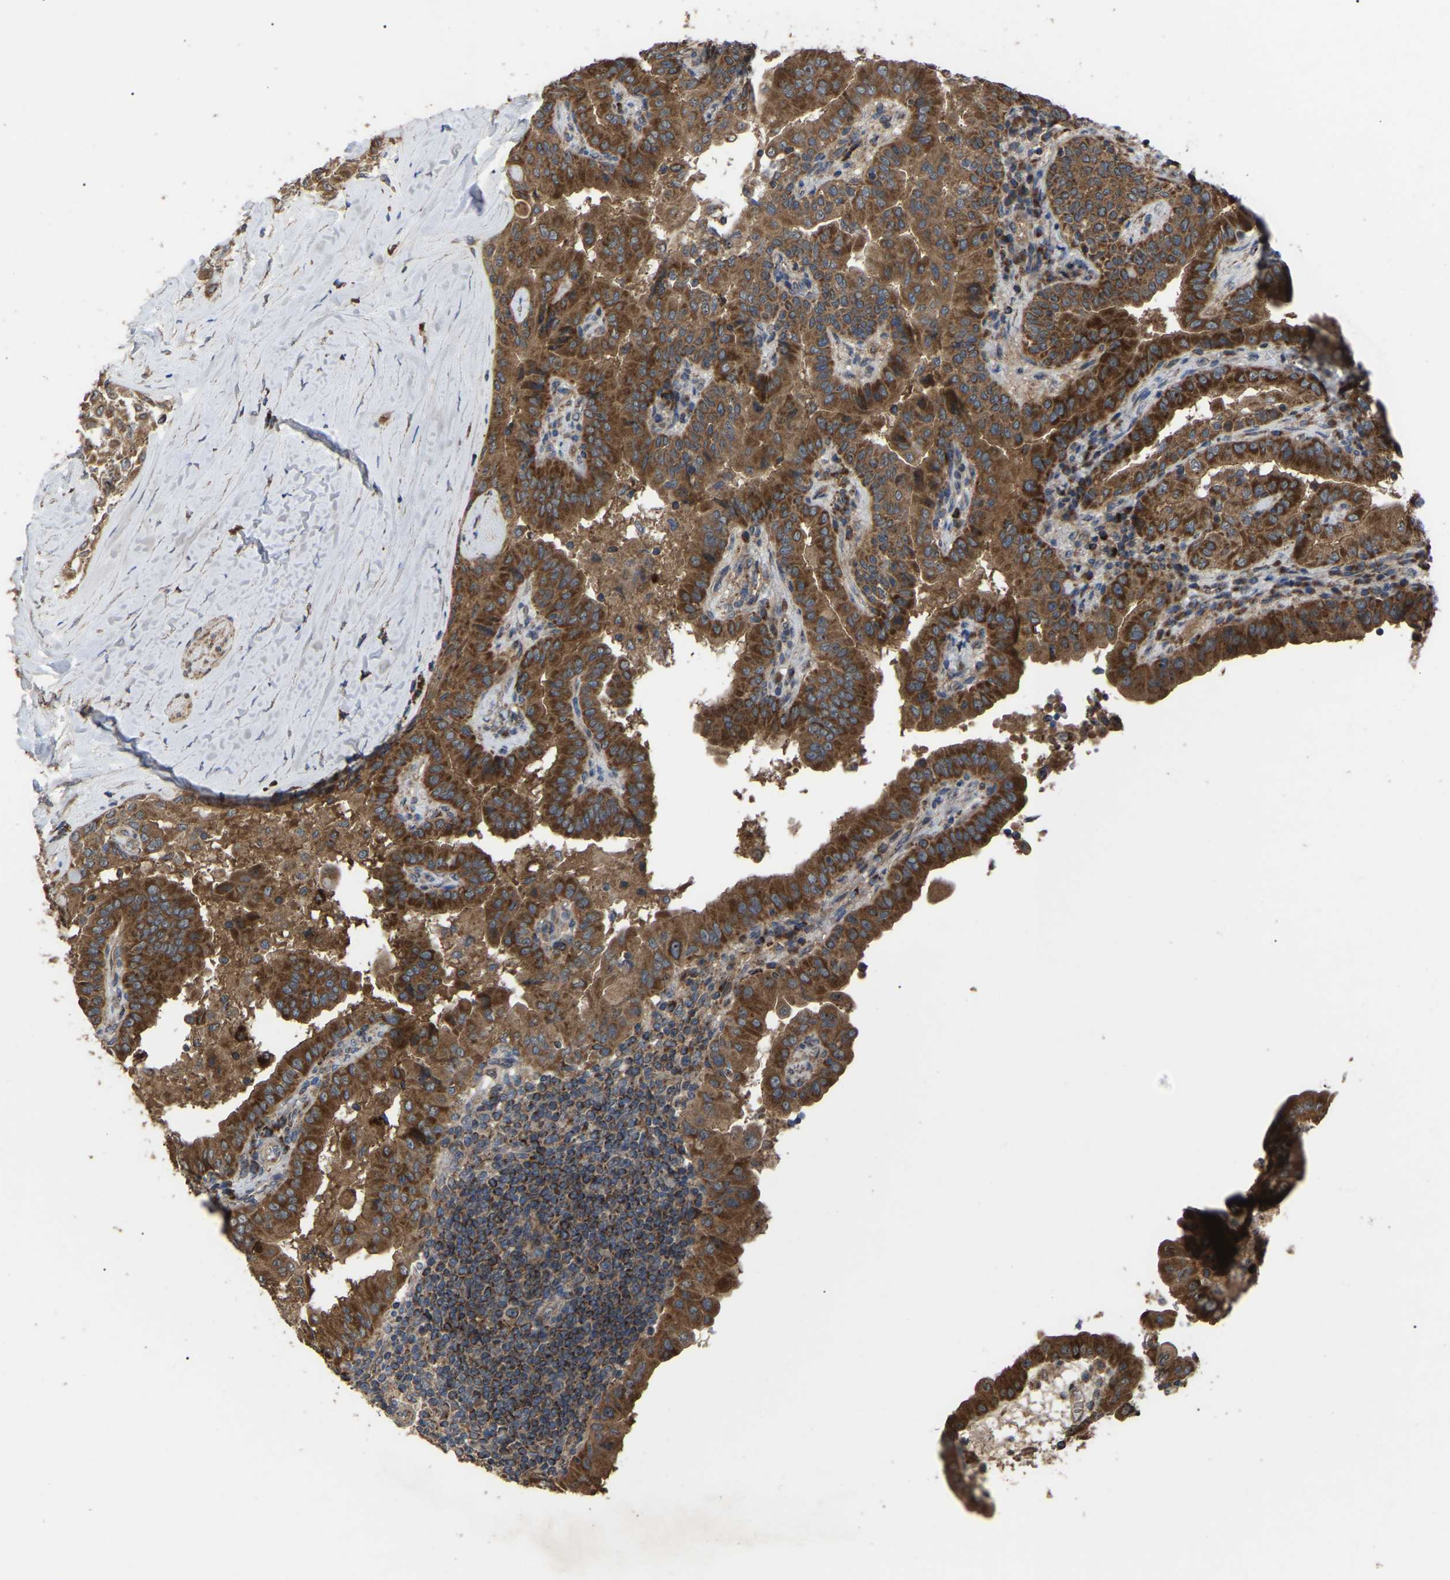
{"staining": {"intensity": "strong", "quantity": ">75%", "location": "cytoplasmic/membranous"}, "tissue": "thyroid cancer", "cell_type": "Tumor cells", "image_type": "cancer", "snomed": [{"axis": "morphology", "description": "Papillary adenocarcinoma, NOS"}, {"axis": "topography", "description": "Thyroid gland"}], "caption": "About >75% of tumor cells in human thyroid cancer (papillary adenocarcinoma) exhibit strong cytoplasmic/membranous protein positivity as visualized by brown immunohistochemical staining.", "gene": "GCC1", "patient": {"sex": "male", "age": 33}}